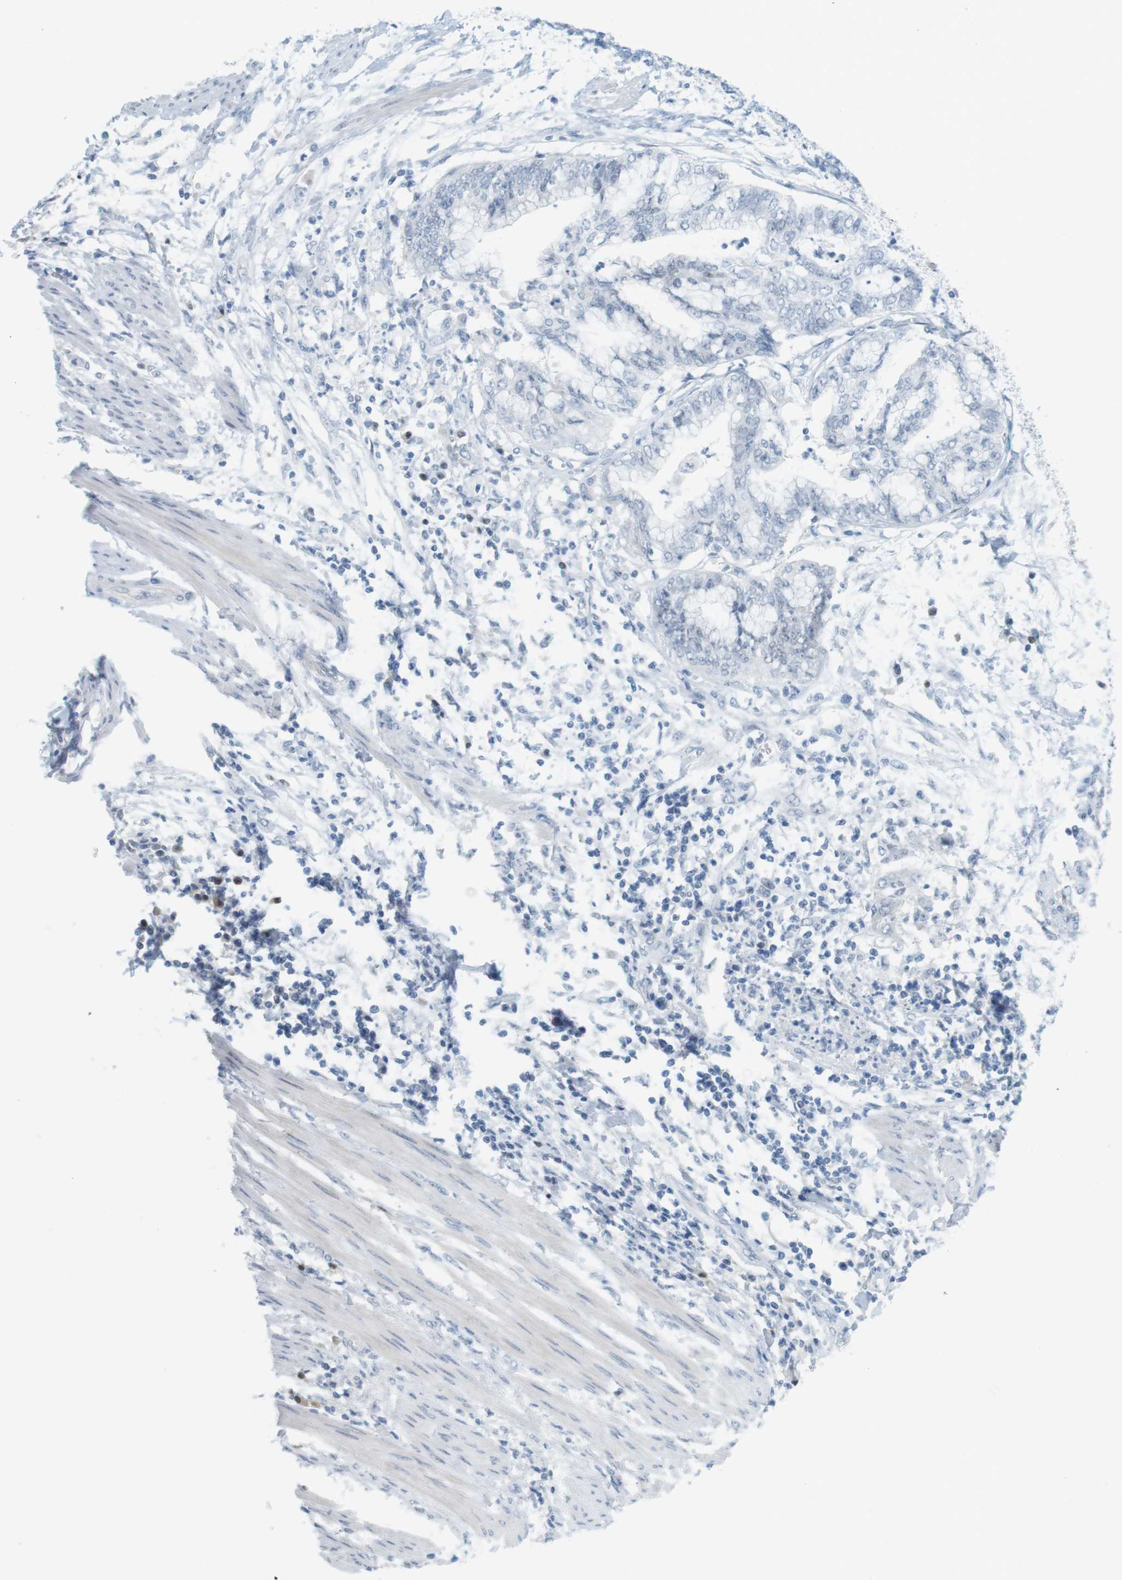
{"staining": {"intensity": "negative", "quantity": "none", "location": "none"}, "tissue": "endometrial cancer", "cell_type": "Tumor cells", "image_type": "cancer", "snomed": [{"axis": "morphology", "description": "Necrosis, NOS"}, {"axis": "morphology", "description": "Adenocarcinoma, NOS"}, {"axis": "topography", "description": "Endometrium"}], "caption": "This is an immunohistochemistry image of human endometrial adenocarcinoma. There is no positivity in tumor cells.", "gene": "CREB3L2", "patient": {"sex": "female", "age": 79}}